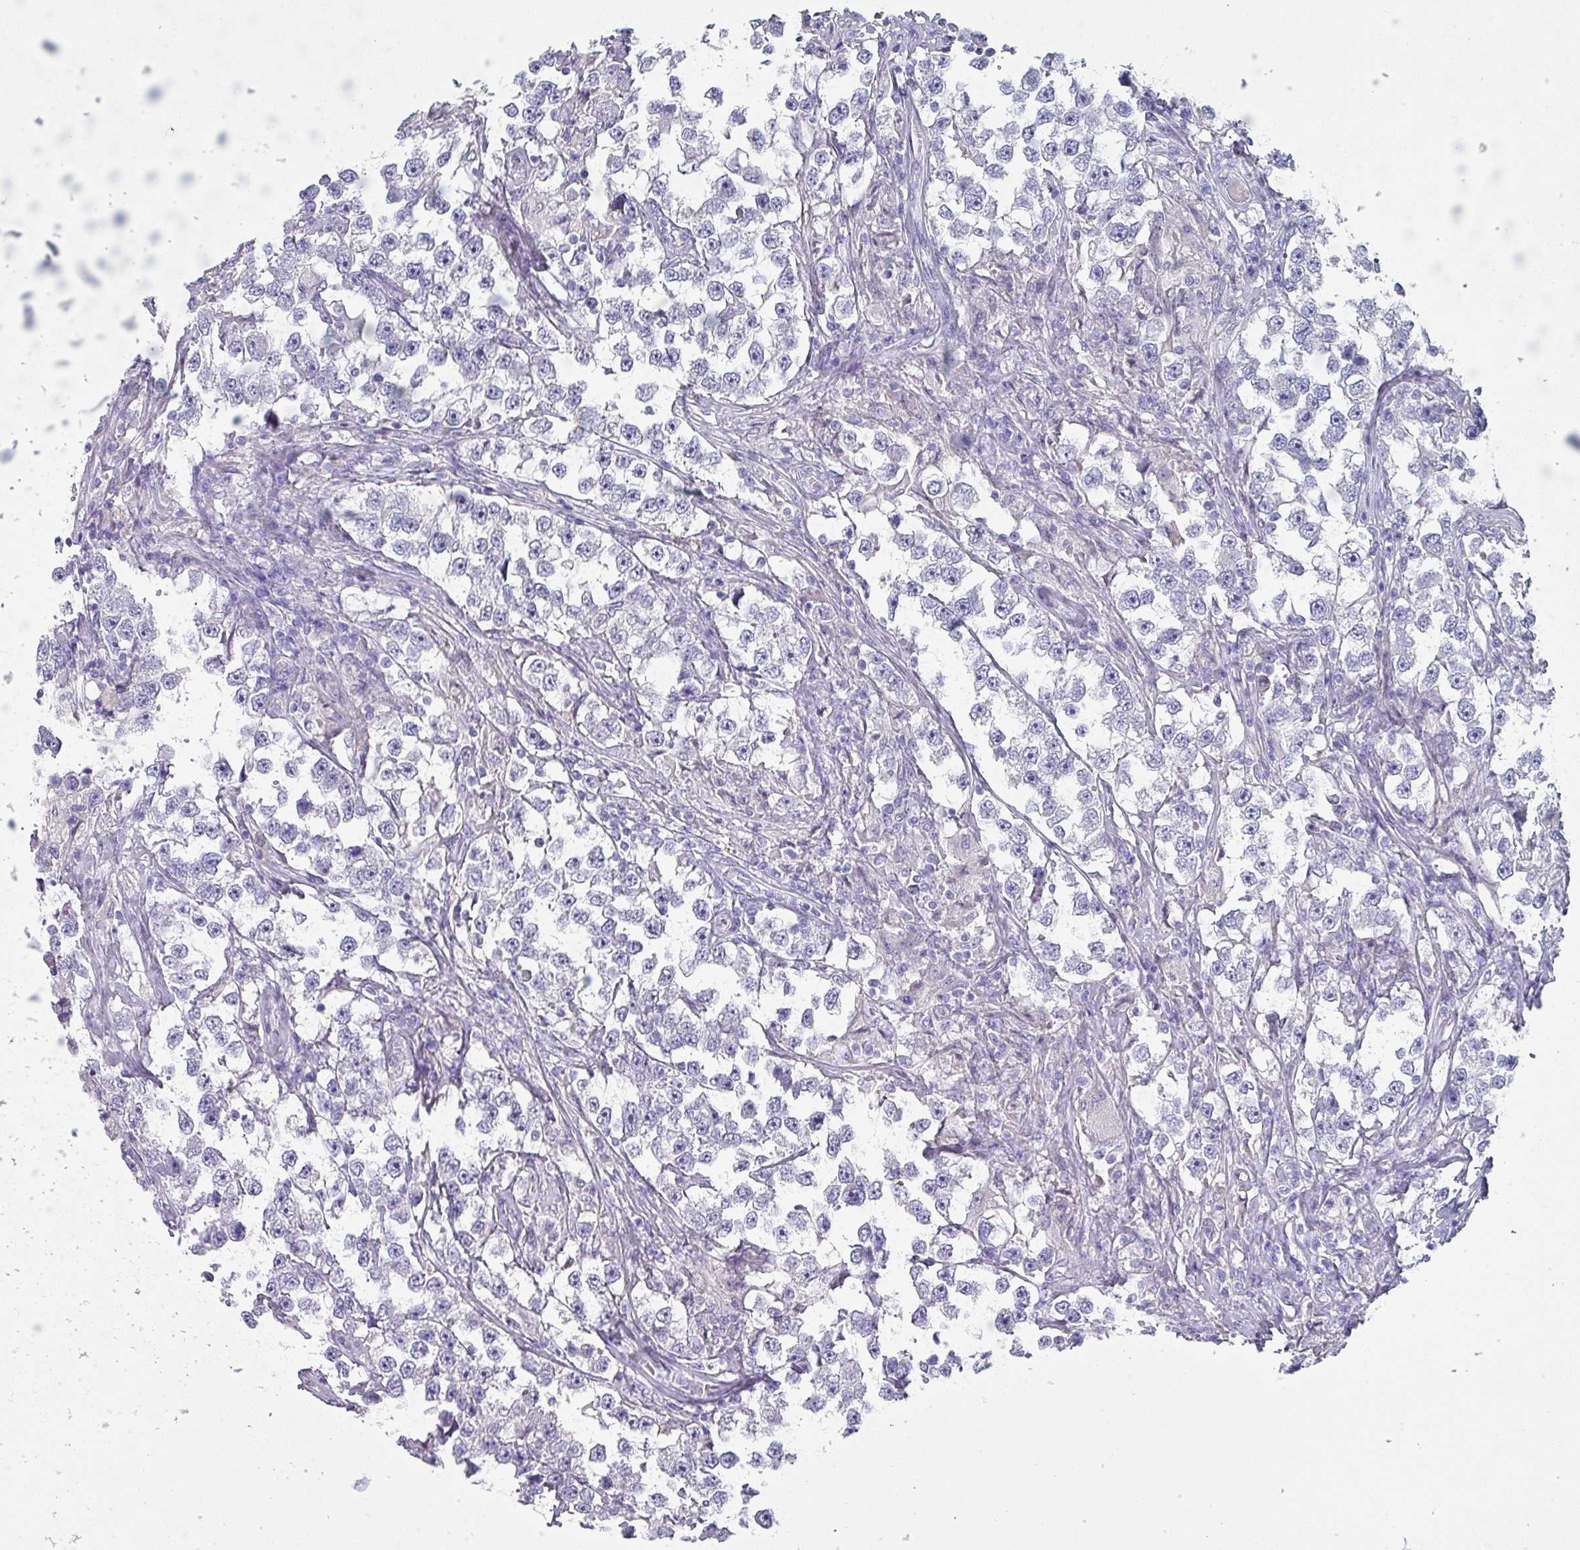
{"staining": {"intensity": "negative", "quantity": "none", "location": "none"}, "tissue": "testis cancer", "cell_type": "Tumor cells", "image_type": "cancer", "snomed": [{"axis": "morphology", "description": "Seminoma, NOS"}, {"axis": "topography", "description": "Testis"}], "caption": "Protein analysis of testis cancer displays no significant staining in tumor cells.", "gene": "INS-IGF2", "patient": {"sex": "male", "age": 46}}